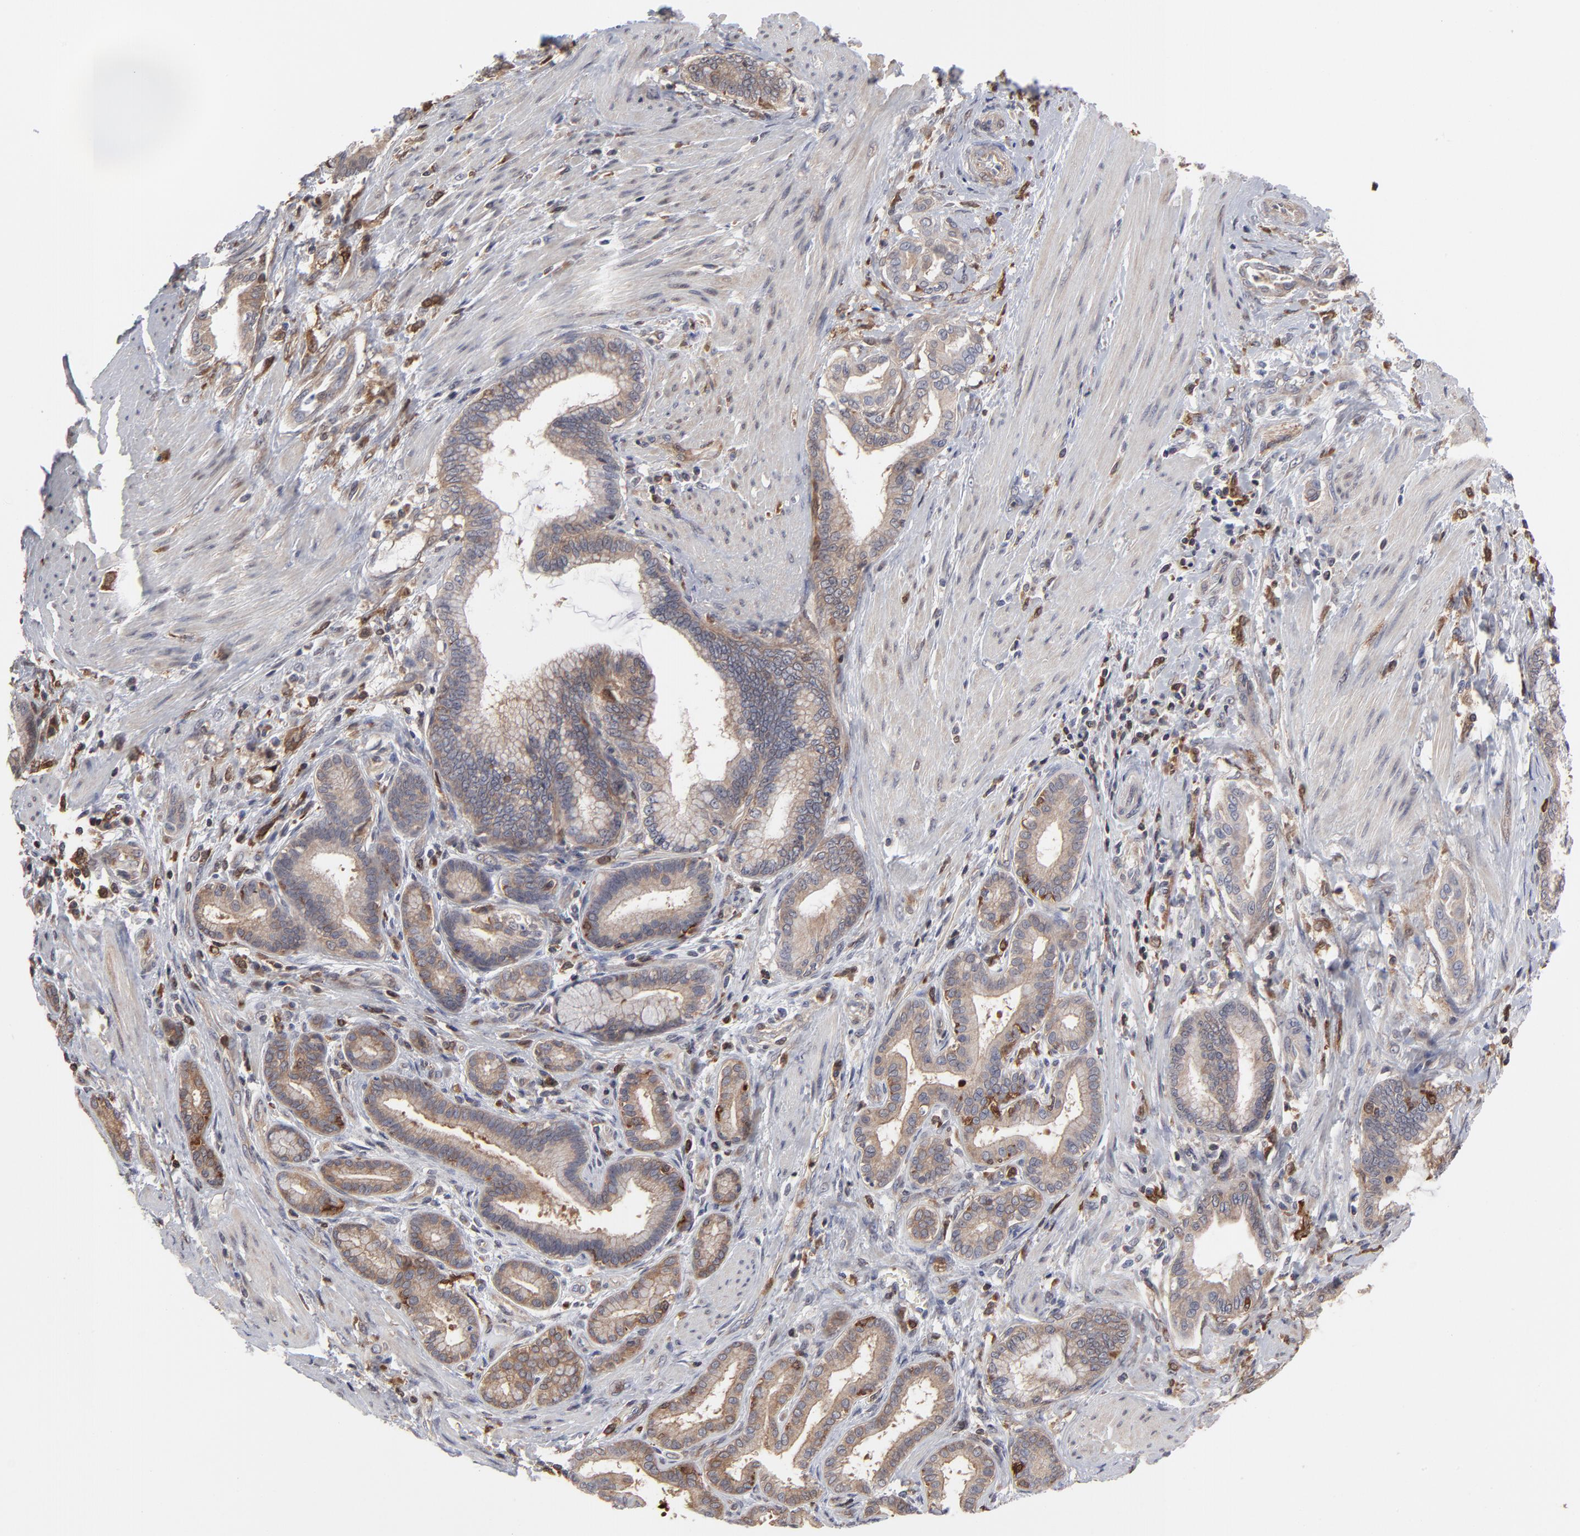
{"staining": {"intensity": "moderate", "quantity": ">75%", "location": "cytoplasmic/membranous"}, "tissue": "pancreatic cancer", "cell_type": "Tumor cells", "image_type": "cancer", "snomed": [{"axis": "morphology", "description": "Adenocarcinoma, NOS"}, {"axis": "topography", "description": "Pancreas"}], "caption": "Protein expression analysis of pancreatic cancer displays moderate cytoplasmic/membranous staining in about >75% of tumor cells.", "gene": "MAP2K1", "patient": {"sex": "female", "age": 64}}